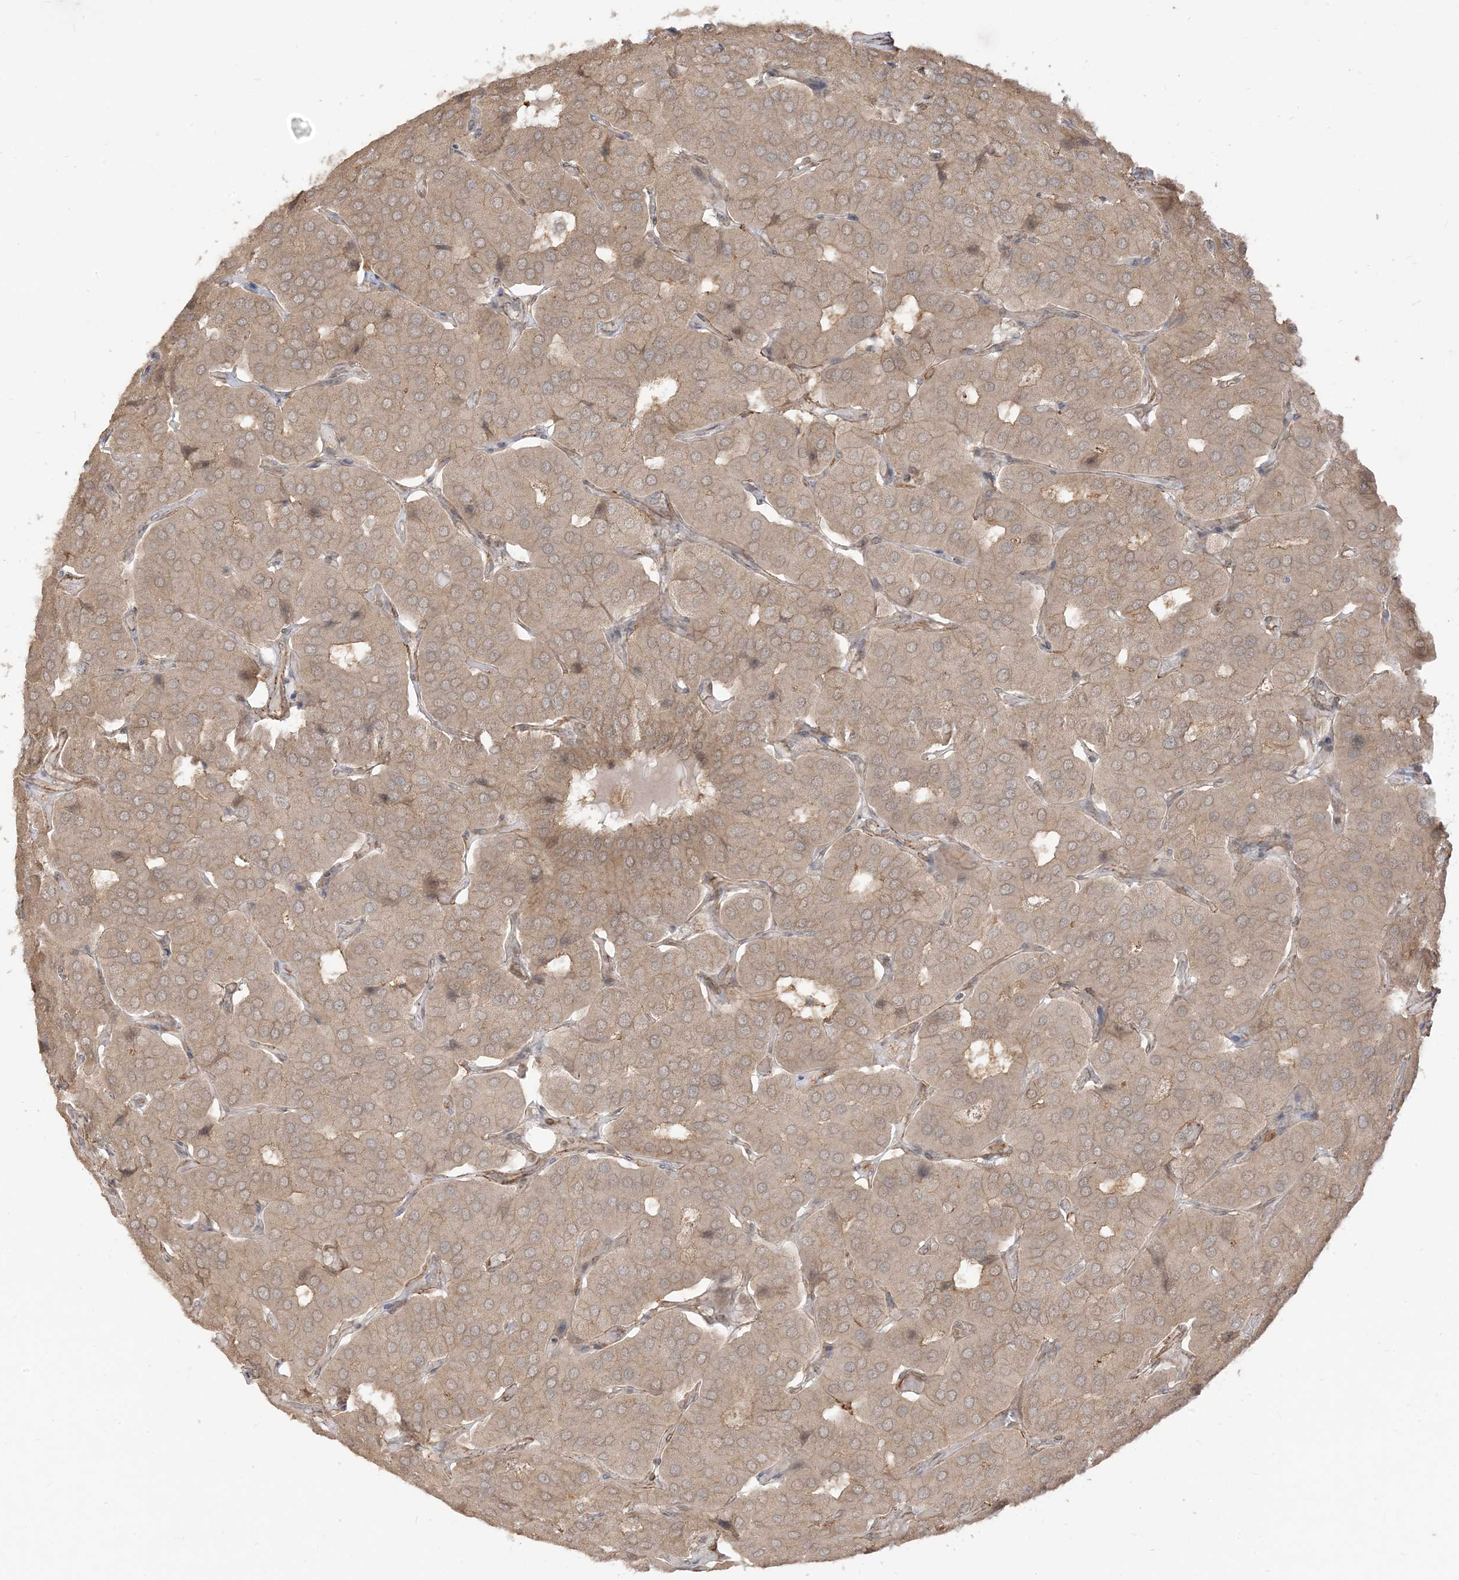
{"staining": {"intensity": "weak", "quantity": ">75%", "location": "cytoplasmic/membranous"}, "tissue": "parathyroid gland", "cell_type": "Glandular cells", "image_type": "normal", "snomed": [{"axis": "morphology", "description": "Normal tissue, NOS"}, {"axis": "morphology", "description": "Adenoma, NOS"}, {"axis": "topography", "description": "Parathyroid gland"}], "caption": "The histopathology image shows staining of unremarkable parathyroid gland, revealing weak cytoplasmic/membranous protein staining (brown color) within glandular cells.", "gene": "TBCC", "patient": {"sex": "female", "age": 86}}